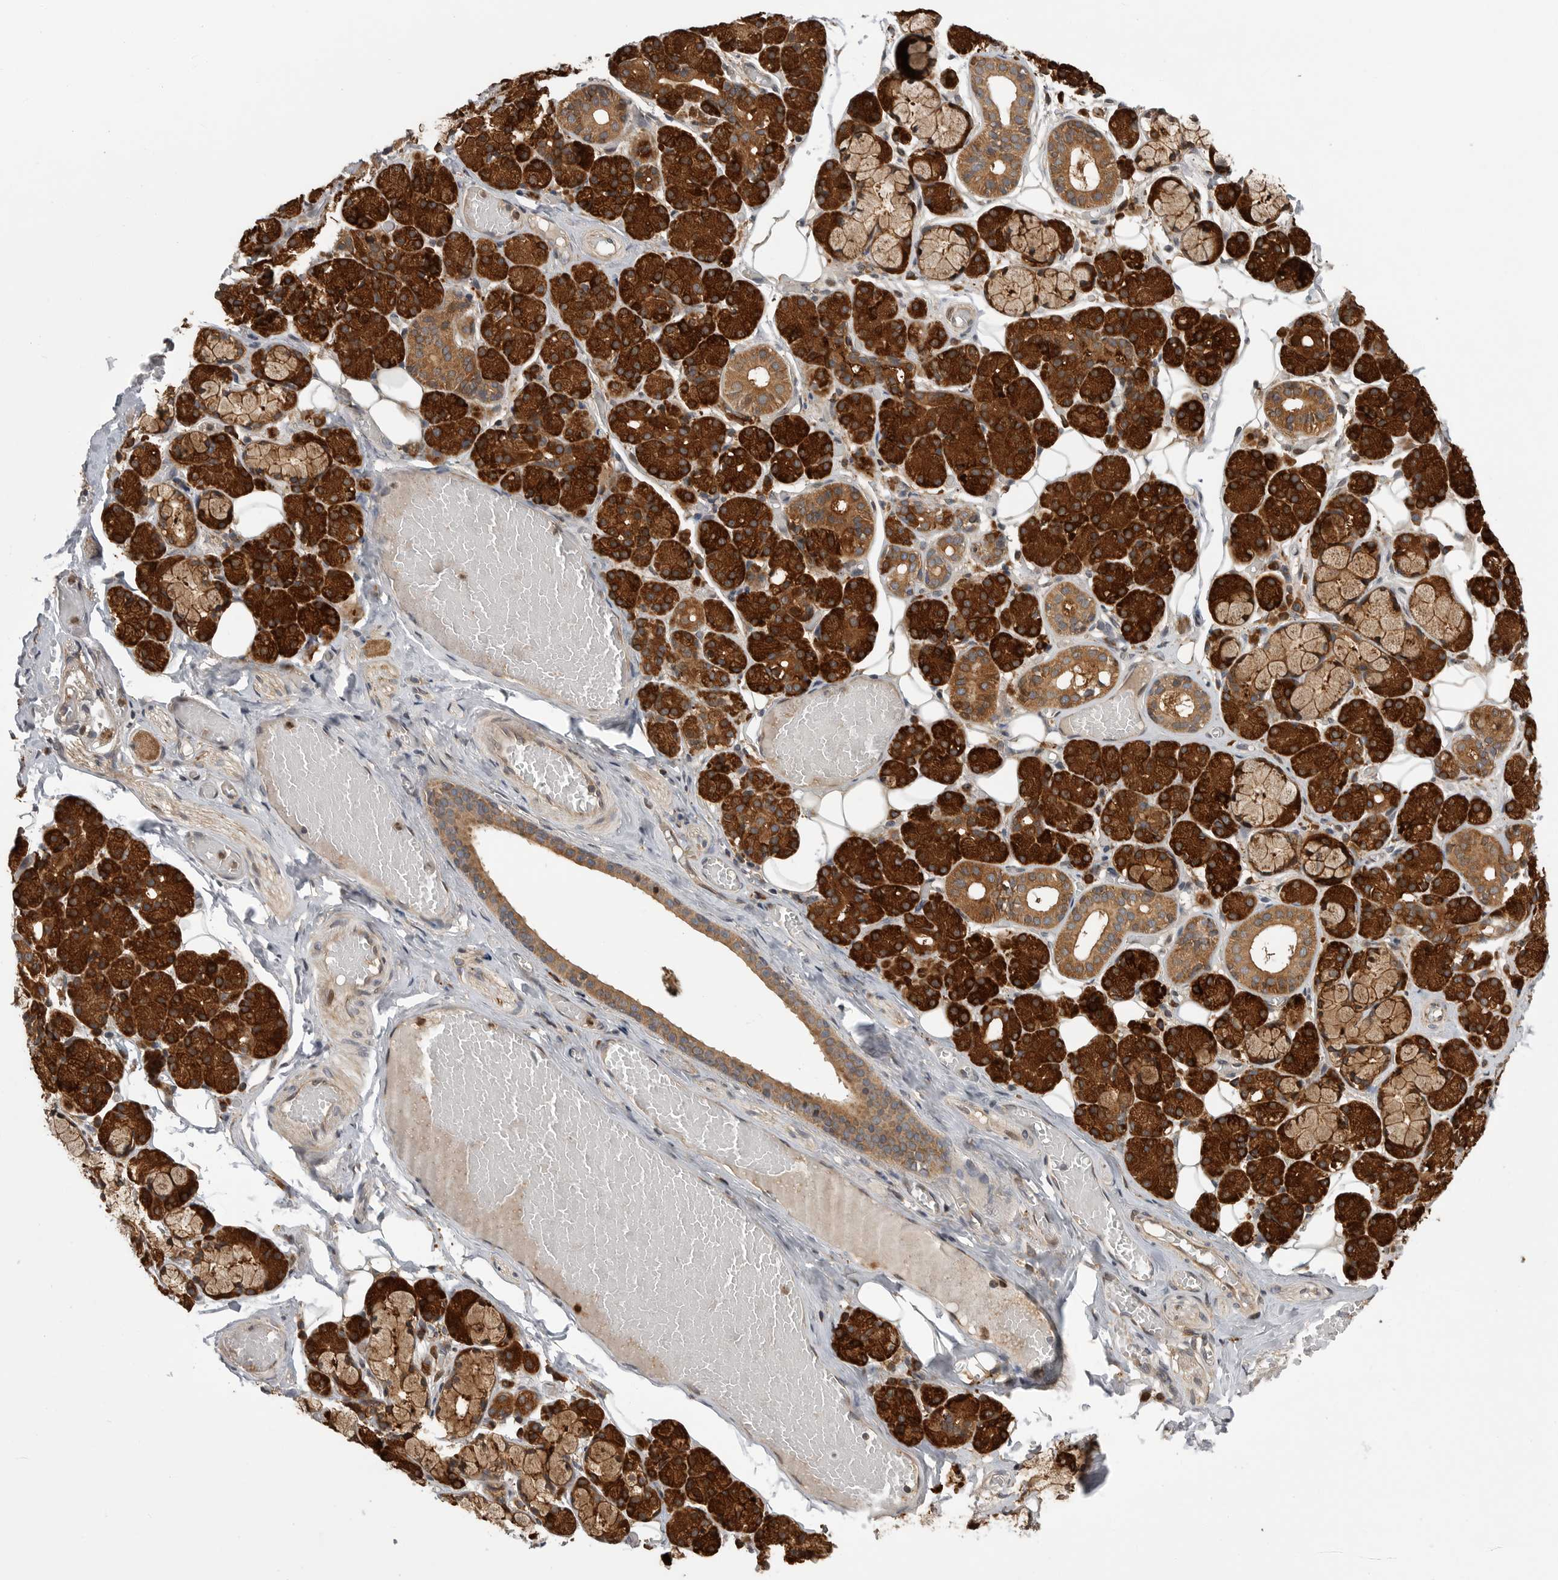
{"staining": {"intensity": "strong", "quantity": ">75%", "location": "cytoplasmic/membranous"}, "tissue": "salivary gland", "cell_type": "Glandular cells", "image_type": "normal", "snomed": [{"axis": "morphology", "description": "Normal tissue, NOS"}, {"axis": "topography", "description": "Salivary gland"}], "caption": "A brown stain highlights strong cytoplasmic/membranous staining of a protein in glandular cells of normal salivary gland. (brown staining indicates protein expression, while blue staining denotes nuclei).", "gene": "OXR1", "patient": {"sex": "male", "age": 63}}